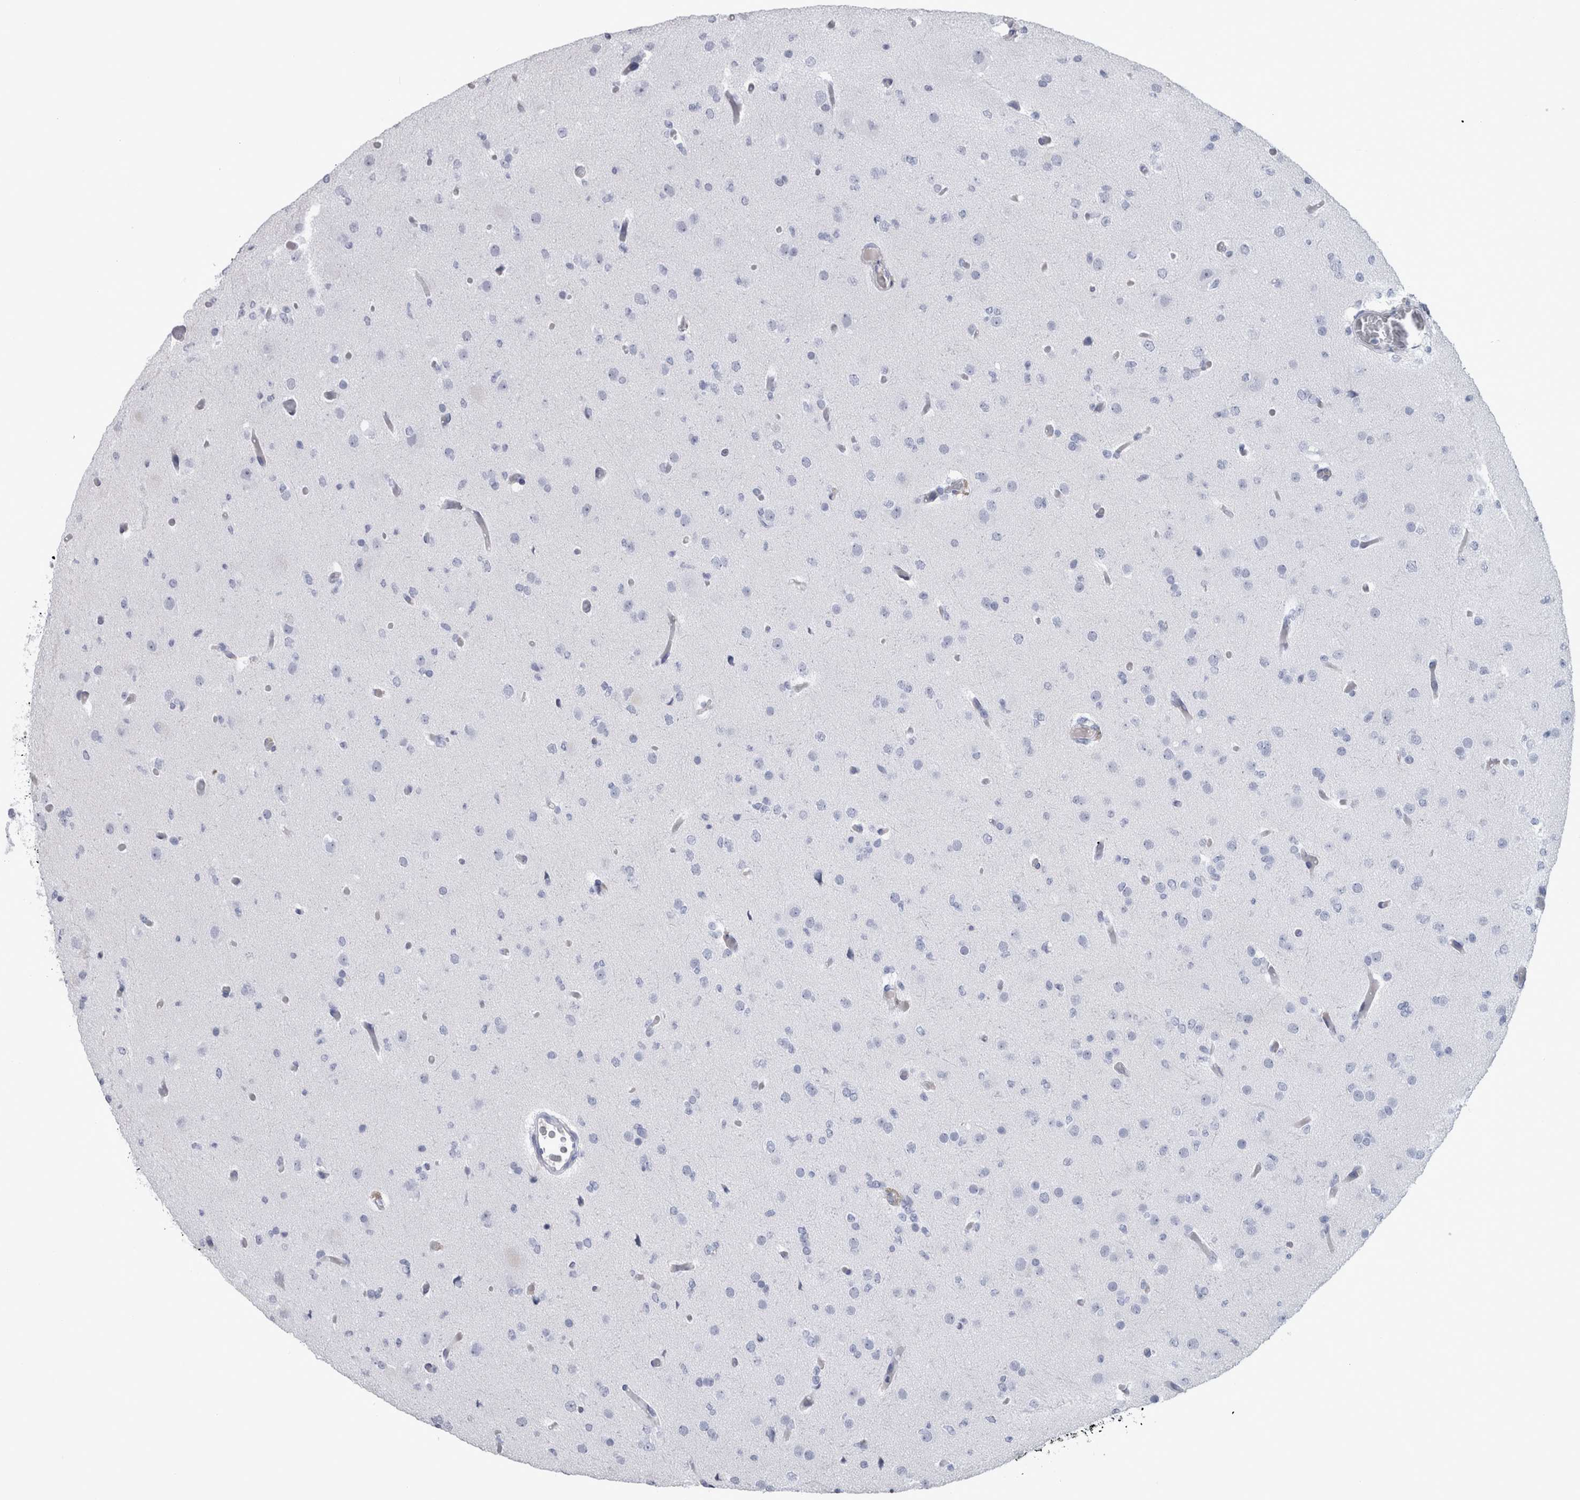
{"staining": {"intensity": "negative", "quantity": "none", "location": "none"}, "tissue": "glioma", "cell_type": "Tumor cells", "image_type": "cancer", "snomed": [{"axis": "morphology", "description": "Glioma, malignant, Low grade"}, {"axis": "topography", "description": "Brain"}], "caption": "The IHC photomicrograph has no significant staining in tumor cells of glioma tissue.", "gene": "PAX5", "patient": {"sex": "female", "age": 22}}